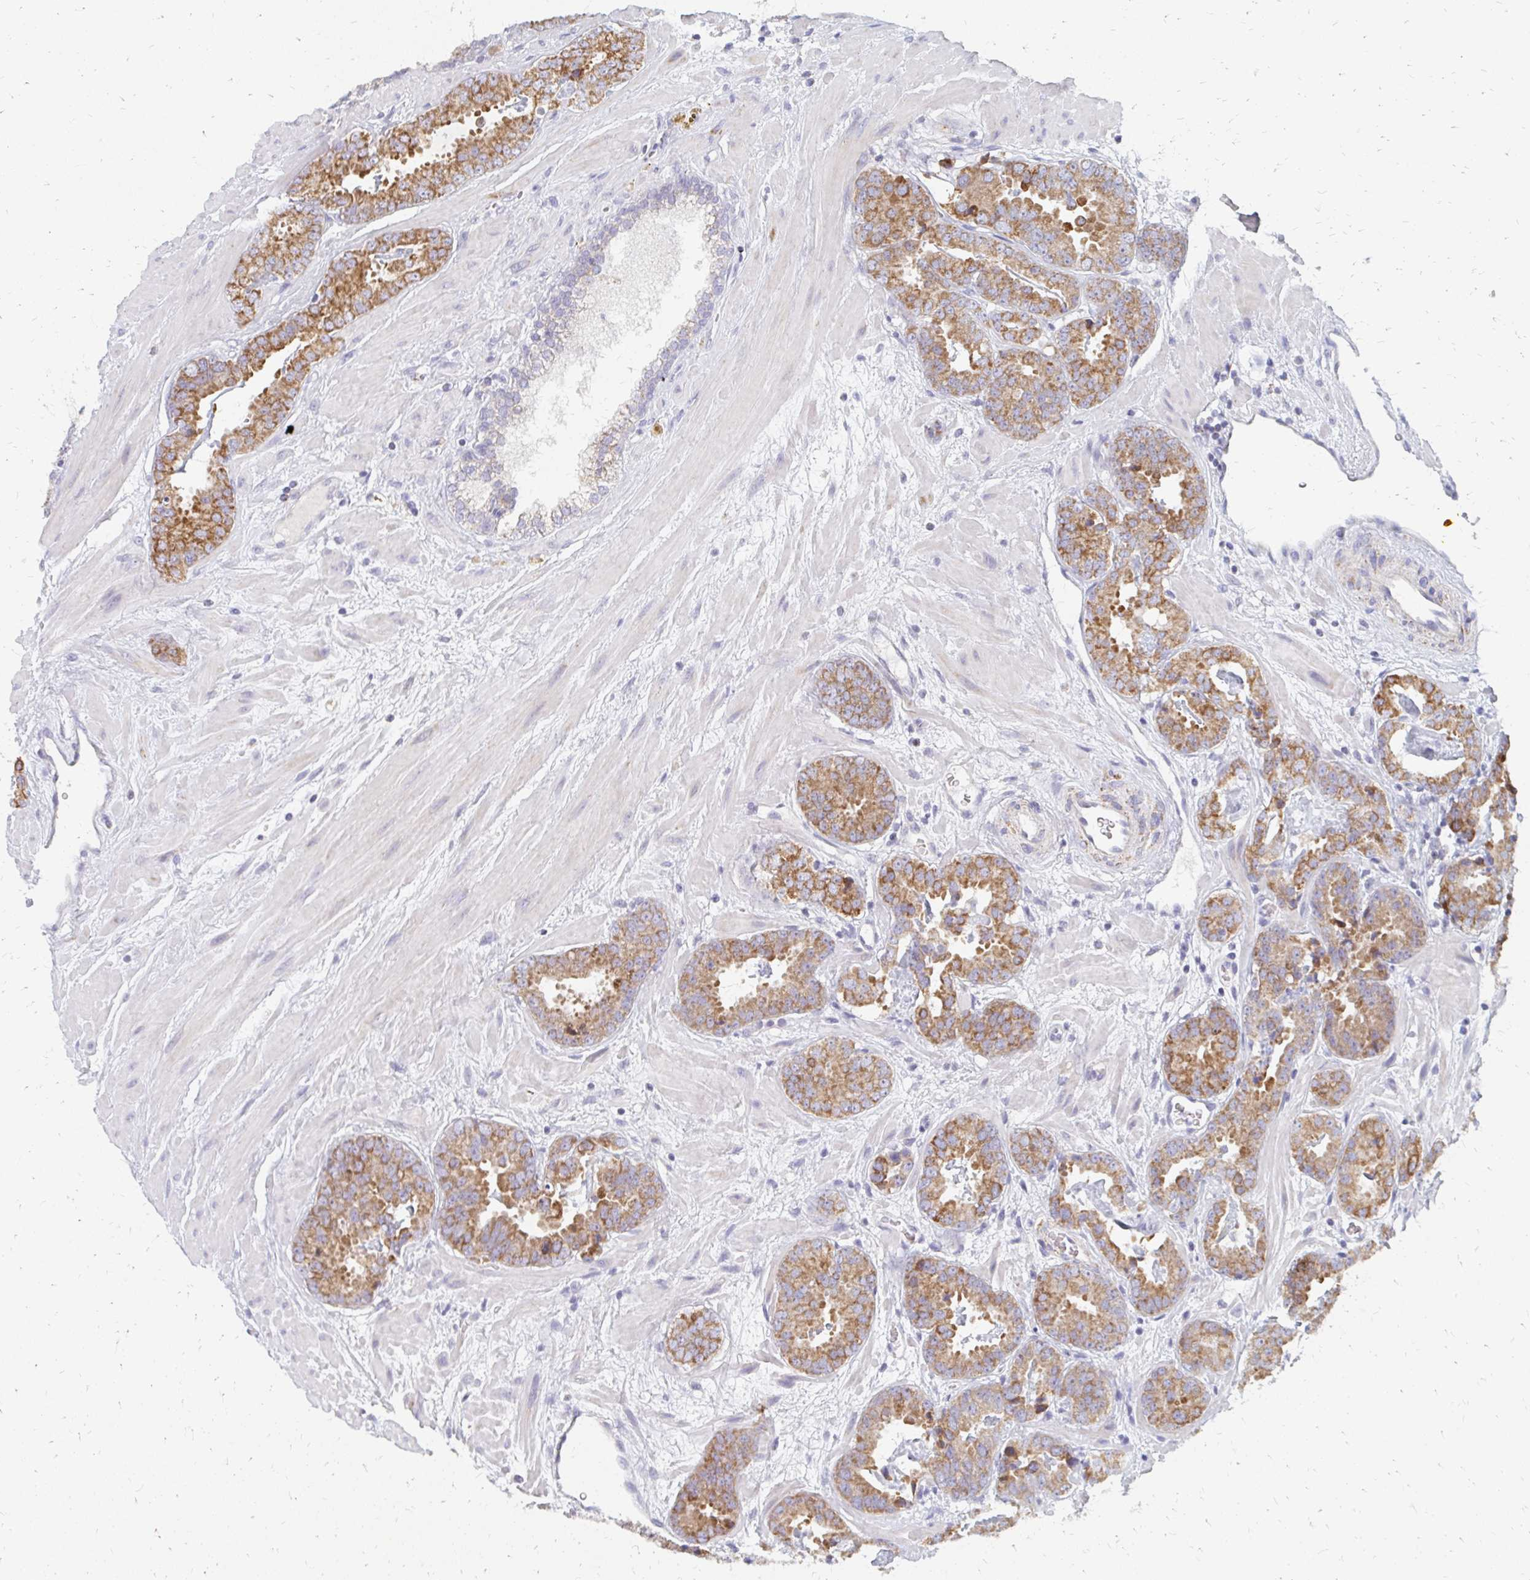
{"staining": {"intensity": "moderate", "quantity": "25%-75%", "location": "cytoplasmic/membranous"}, "tissue": "prostate cancer", "cell_type": "Tumor cells", "image_type": "cancer", "snomed": [{"axis": "morphology", "description": "Adenocarcinoma, Low grade"}, {"axis": "topography", "description": "Prostate"}], "caption": "DAB (3,3'-diaminobenzidine) immunohistochemical staining of prostate cancer (adenocarcinoma (low-grade)) exhibits moderate cytoplasmic/membranous protein positivity in approximately 25%-75% of tumor cells. Nuclei are stained in blue.", "gene": "OR10V1", "patient": {"sex": "male", "age": 62}}